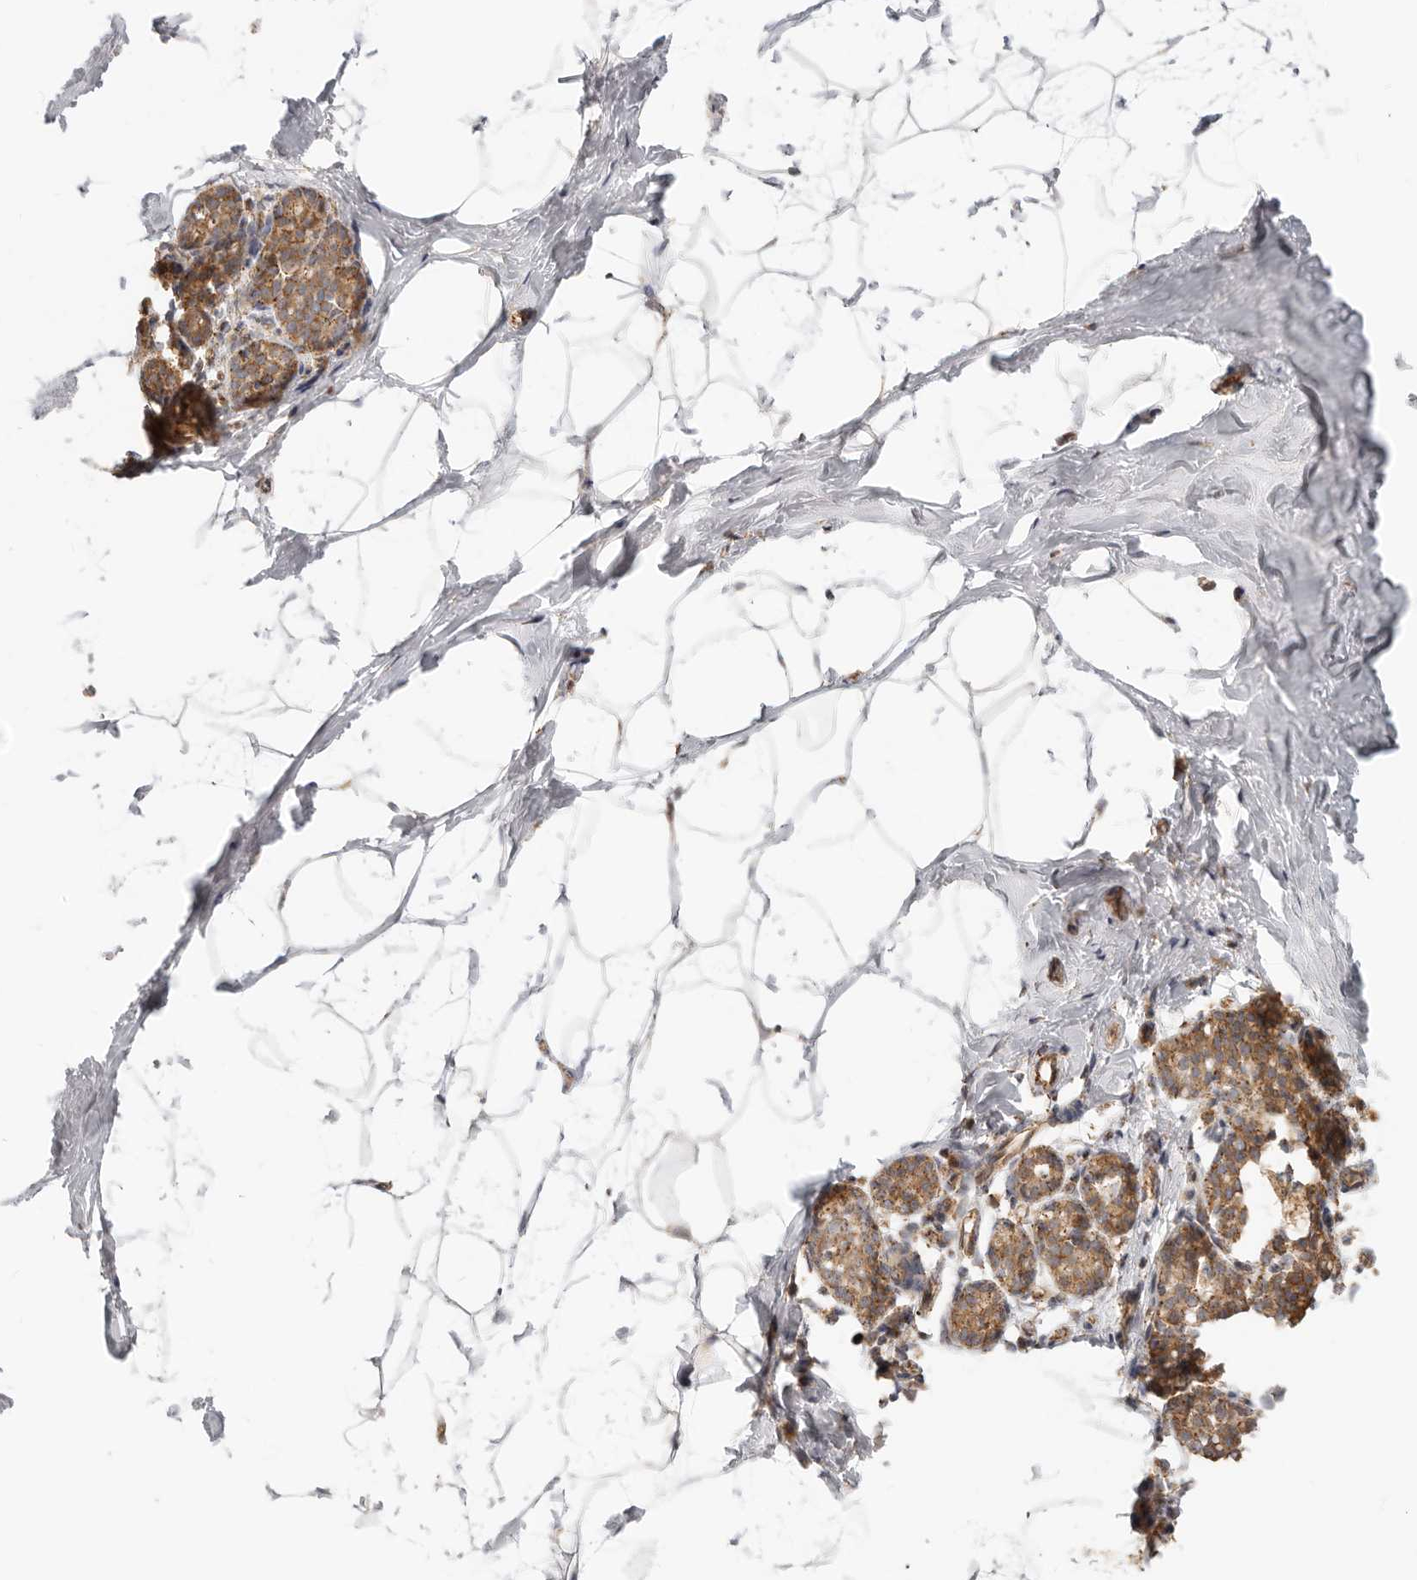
{"staining": {"intensity": "negative", "quantity": "none", "location": "none"}, "tissue": "breast", "cell_type": "Adipocytes", "image_type": "normal", "snomed": [{"axis": "morphology", "description": "Normal tissue, NOS"}, {"axis": "morphology", "description": "Lobular carcinoma"}, {"axis": "topography", "description": "Breast"}], "caption": "DAB immunohistochemical staining of unremarkable breast displays no significant positivity in adipocytes.", "gene": "USP49", "patient": {"sex": "female", "age": 62}}